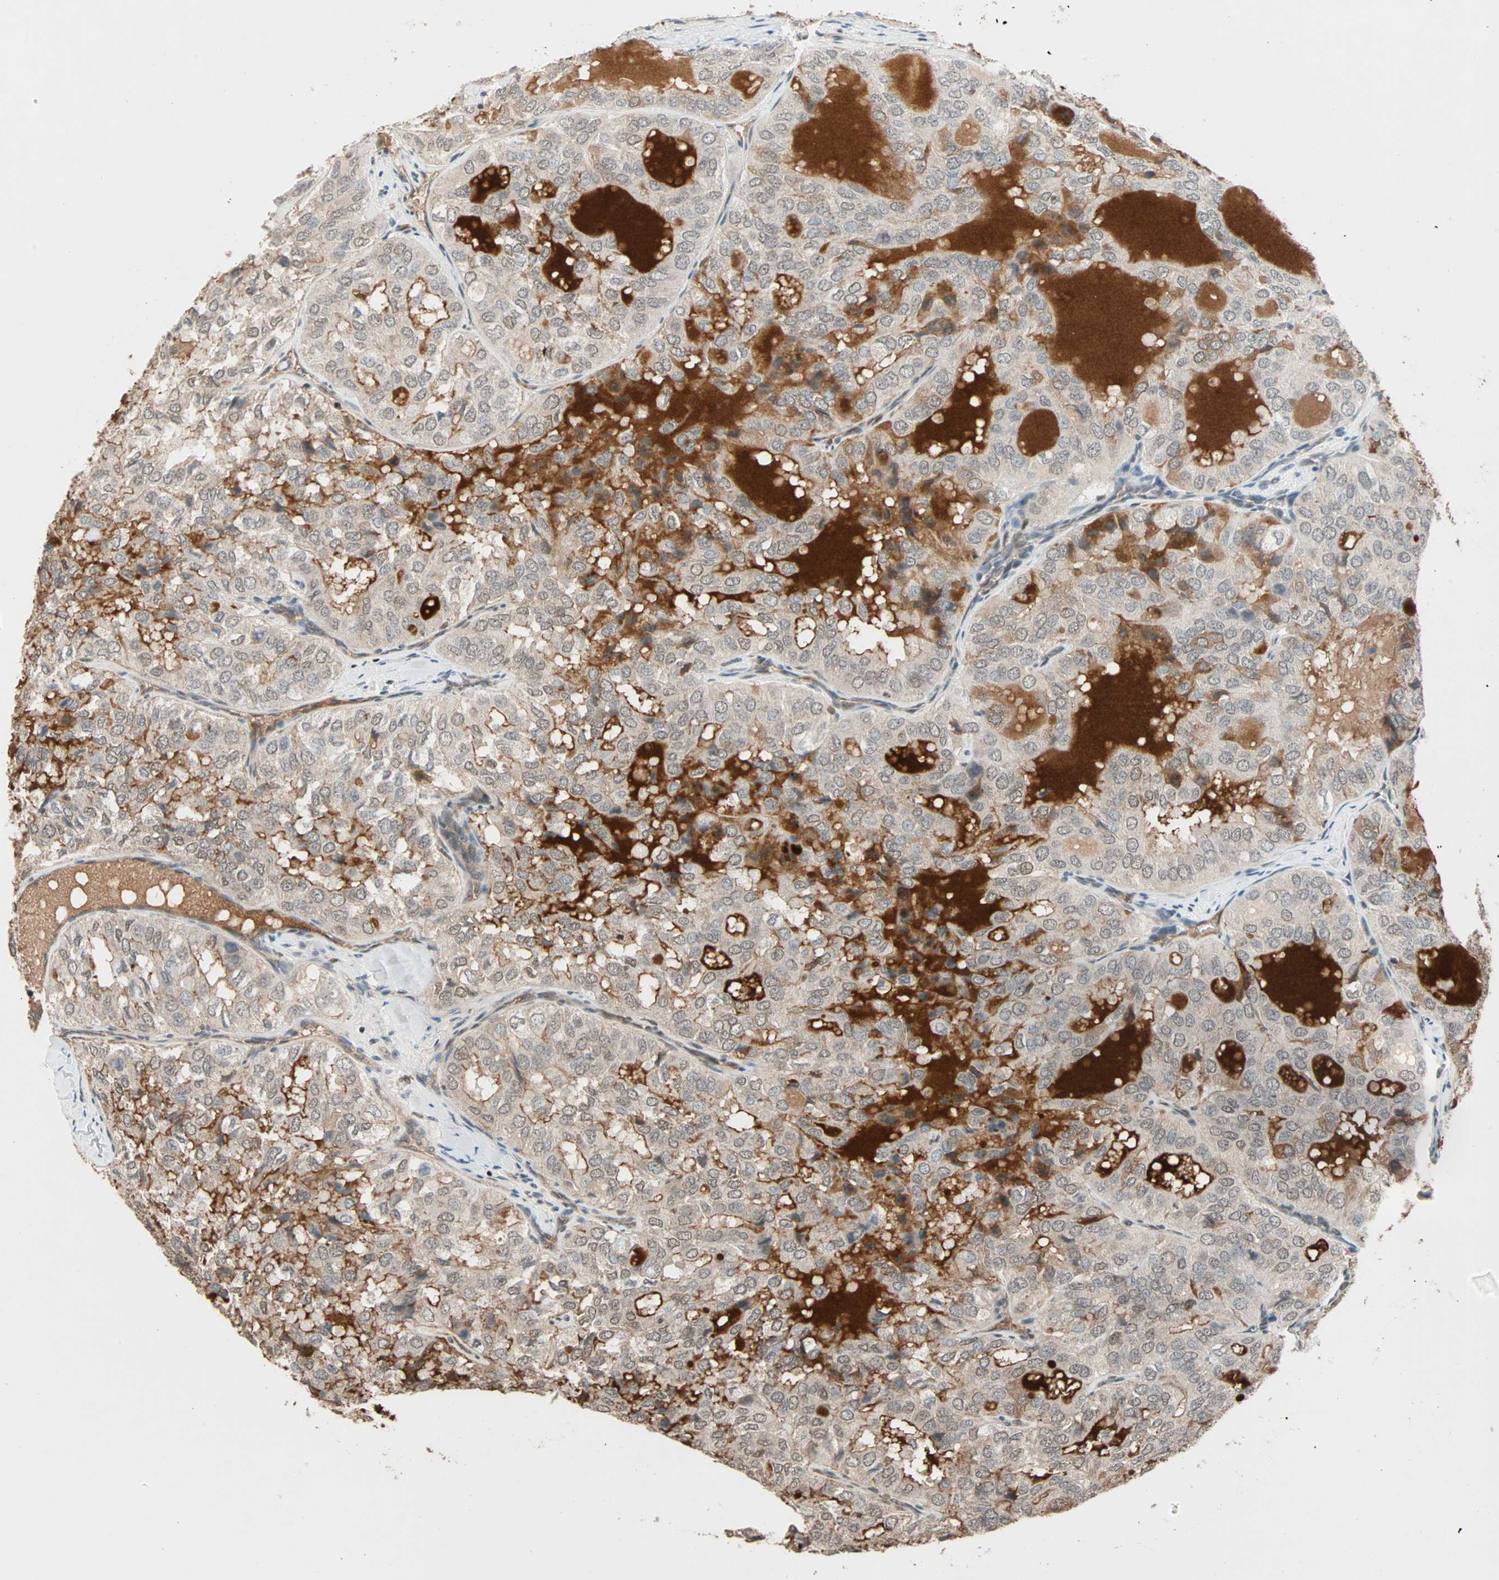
{"staining": {"intensity": "negative", "quantity": "none", "location": "none"}, "tissue": "thyroid cancer", "cell_type": "Tumor cells", "image_type": "cancer", "snomed": [{"axis": "morphology", "description": "Follicular adenoma carcinoma, NOS"}, {"axis": "topography", "description": "Thyroid gland"}], "caption": "The image reveals no significant expression in tumor cells of follicular adenoma carcinoma (thyroid).", "gene": "DAZAP1", "patient": {"sex": "male", "age": 75}}